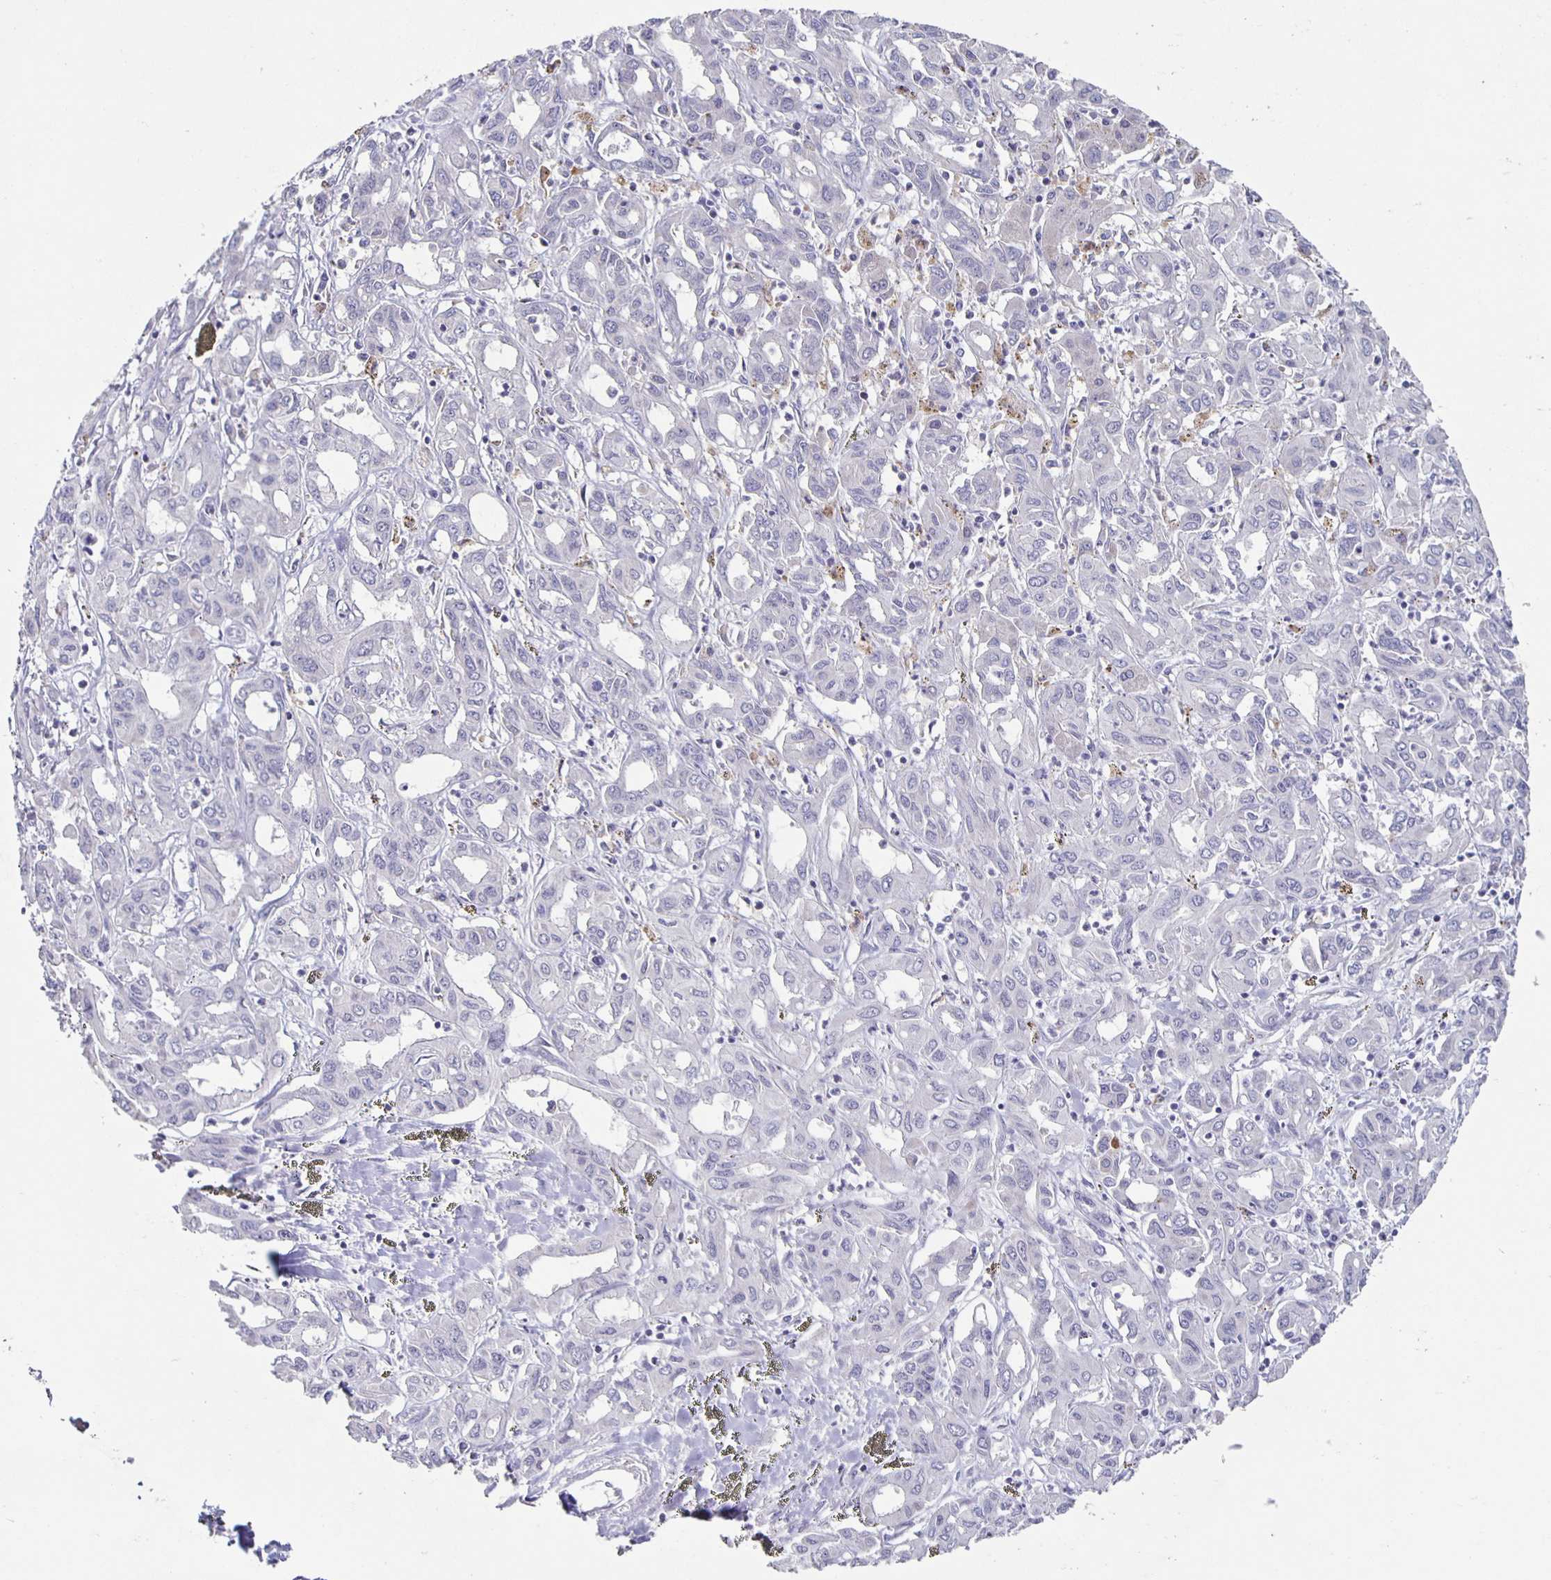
{"staining": {"intensity": "negative", "quantity": "none", "location": "none"}, "tissue": "liver cancer", "cell_type": "Tumor cells", "image_type": "cancer", "snomed": [{"axis": "morphology", "description": "Cholangiocarcinoma"}, {"axis": "topography", "description": "Liver"}], "caption": "High magnification brightfield microscopy of liver cholangiocarcinoma stained with DAB (3,3'-diaminobenzidine) (brown) and counterstained with hematoxylin (blue): tumor cells show no significant expression.", "gene": "CARNS1", "patient": {"sex": "female", "age": 60}}